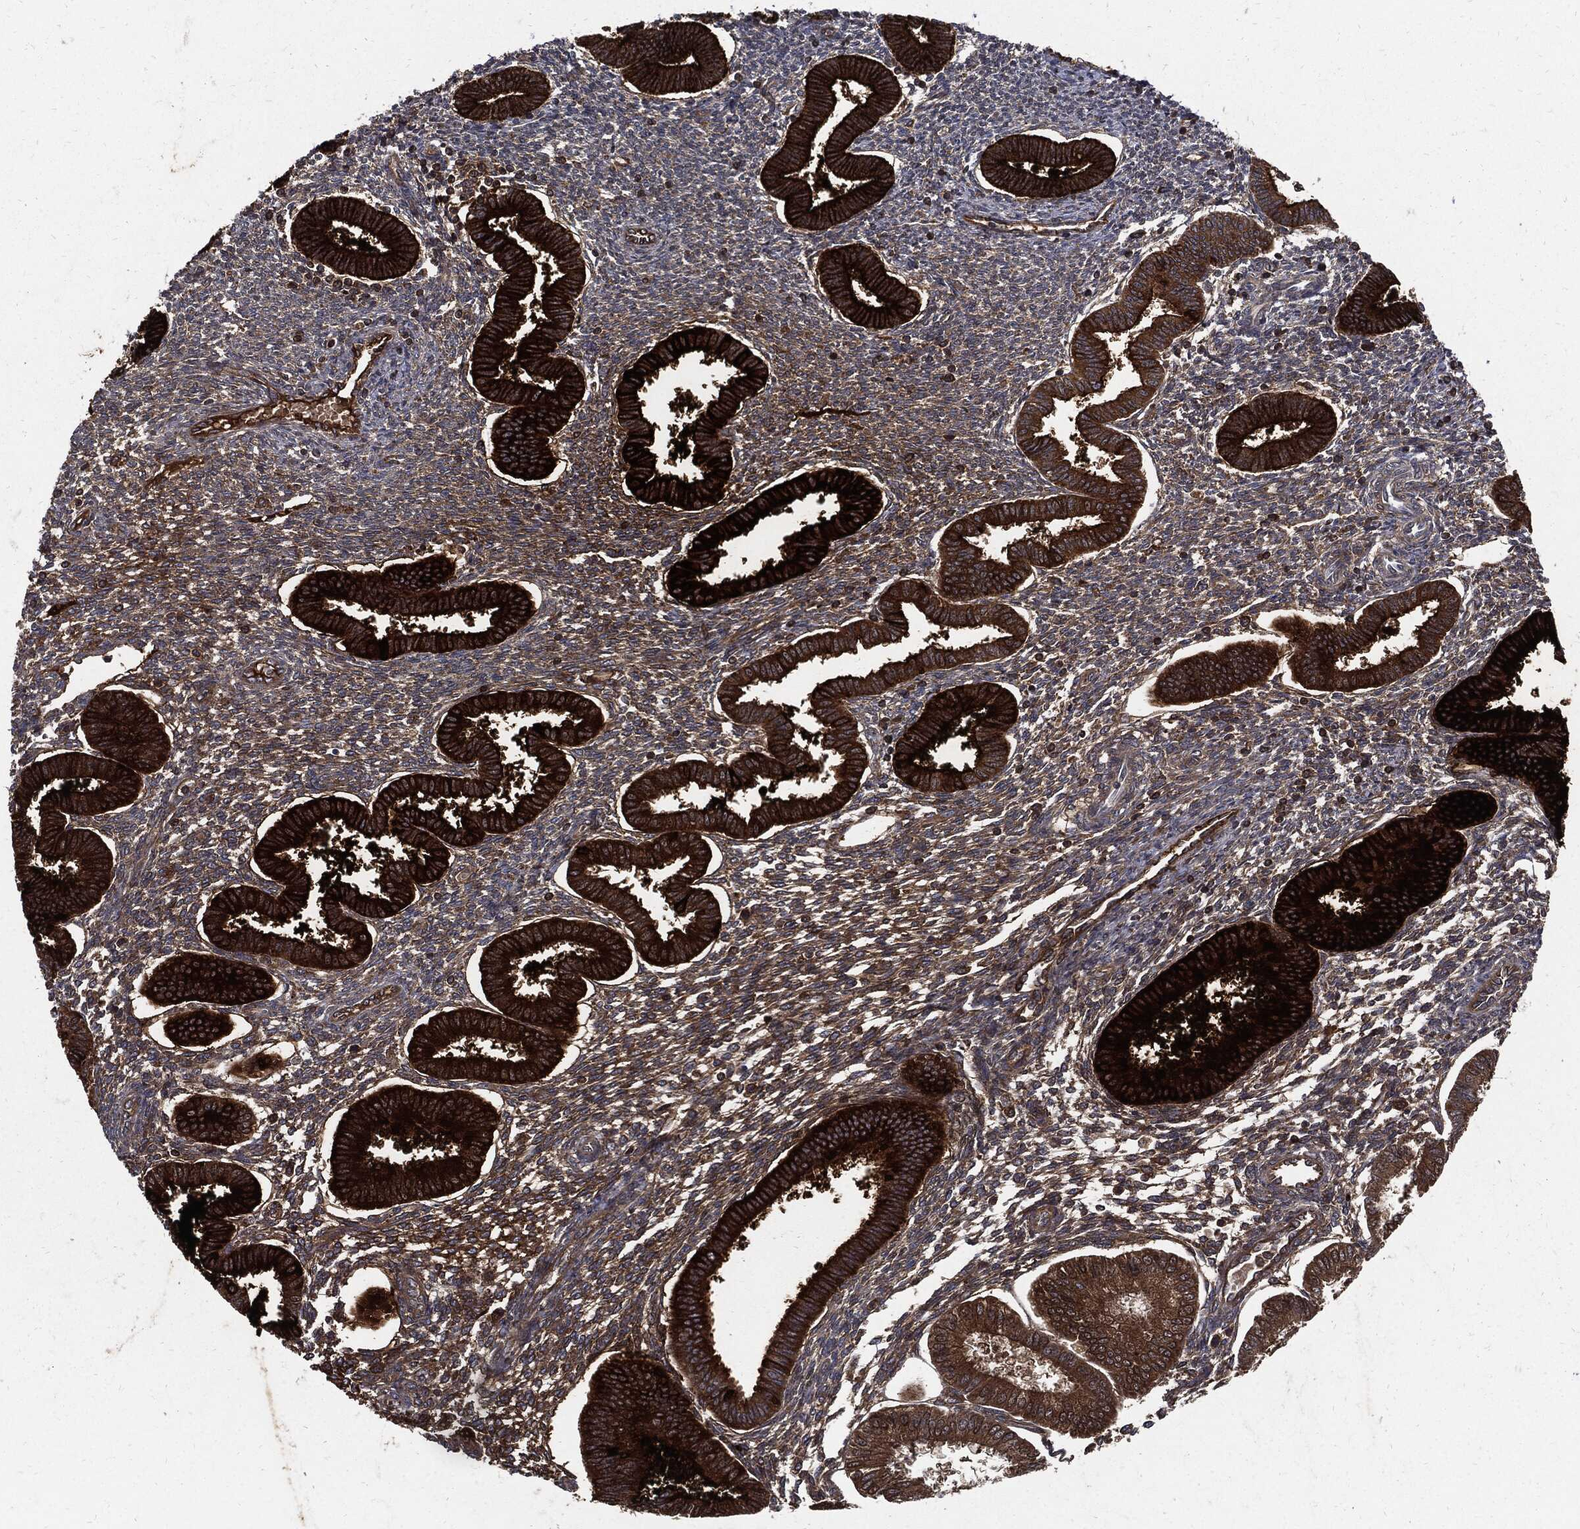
{"staining": {"intensity": "moderate", "quantity": "25%-75%", "location": "cytoplasmic/membranous"}, "tissue": "endometrium", "cell_type": "Cells in endometrial stroma", "image_type": "normal", "snomed": [{"axis": "morphology", "description": "Normal tissue, NOS"}, {"axis": "topography", "description": "Endometrium"}], "caption": "Moderate cytoplasmic/membranous expression is present in approximately 25%-75% of cells in endometrial stroma in normal endometrium. Immunohistochemistry stains the protein in brown and the nuclei are stained blue.", "gene": "CLU", "patient": {"sex": "female", "age": 43}}